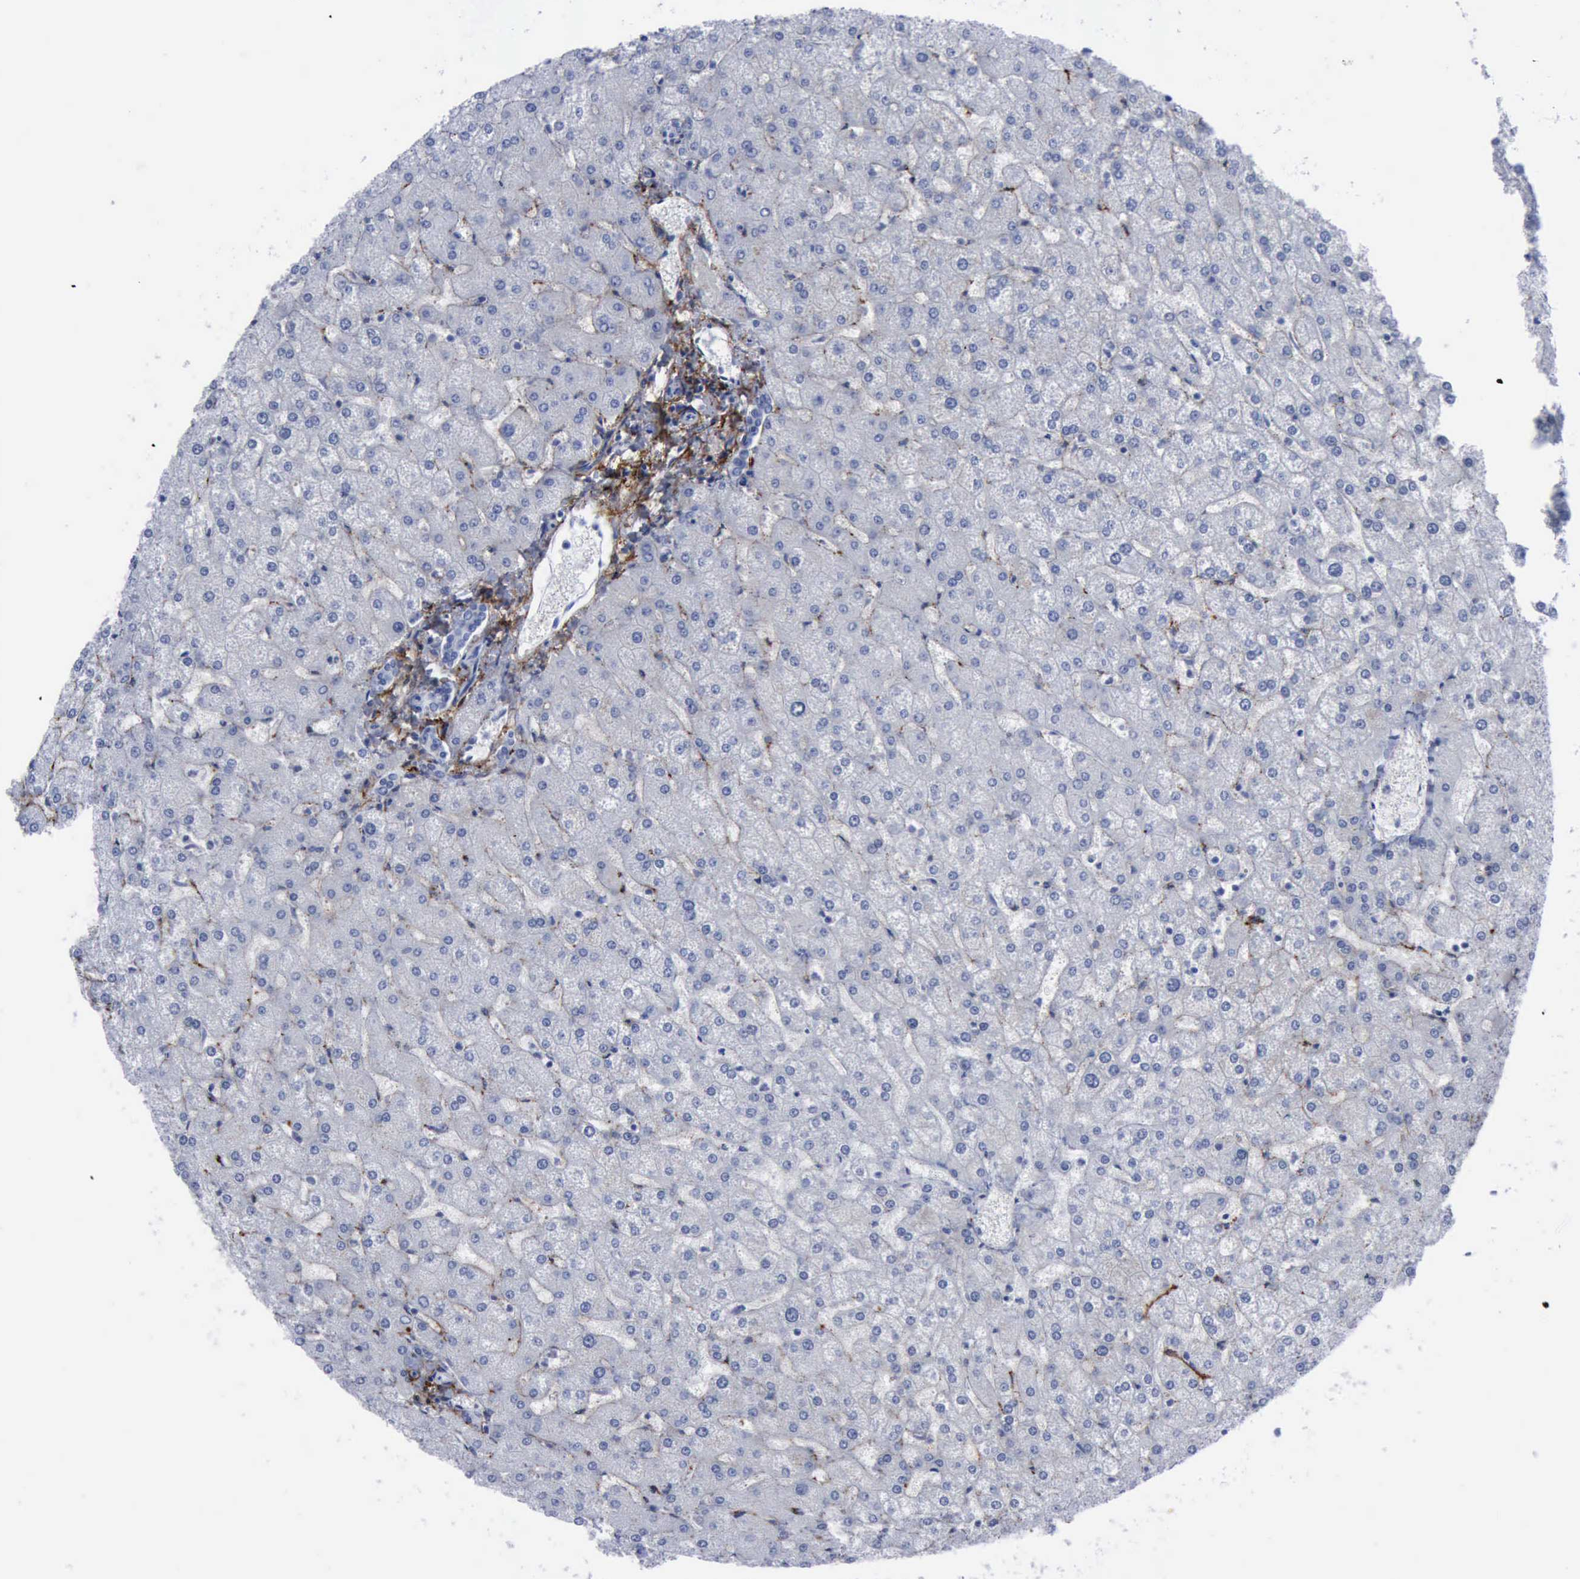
{"staining": {"intensity": "negative", "quantity": "none", "location": "none"}, "tissue": "liver", "cell_type": "Cholangiocytes", "image_type": "normal", "snomed": [{"axis": "morphology", "description": "Normal tissue, NOS"}, {"axis": "topography", "description": "Liver"}], "caption": "This is a micrograph of immunohistochemistry (IHC) staining of normal liver, which shows no expression in cholangiocytes. (DAB immunohistochemistry with hematoxylin counter stain).", "gene": "NGFR", "patient": {"sex": "female", "age": 32}}